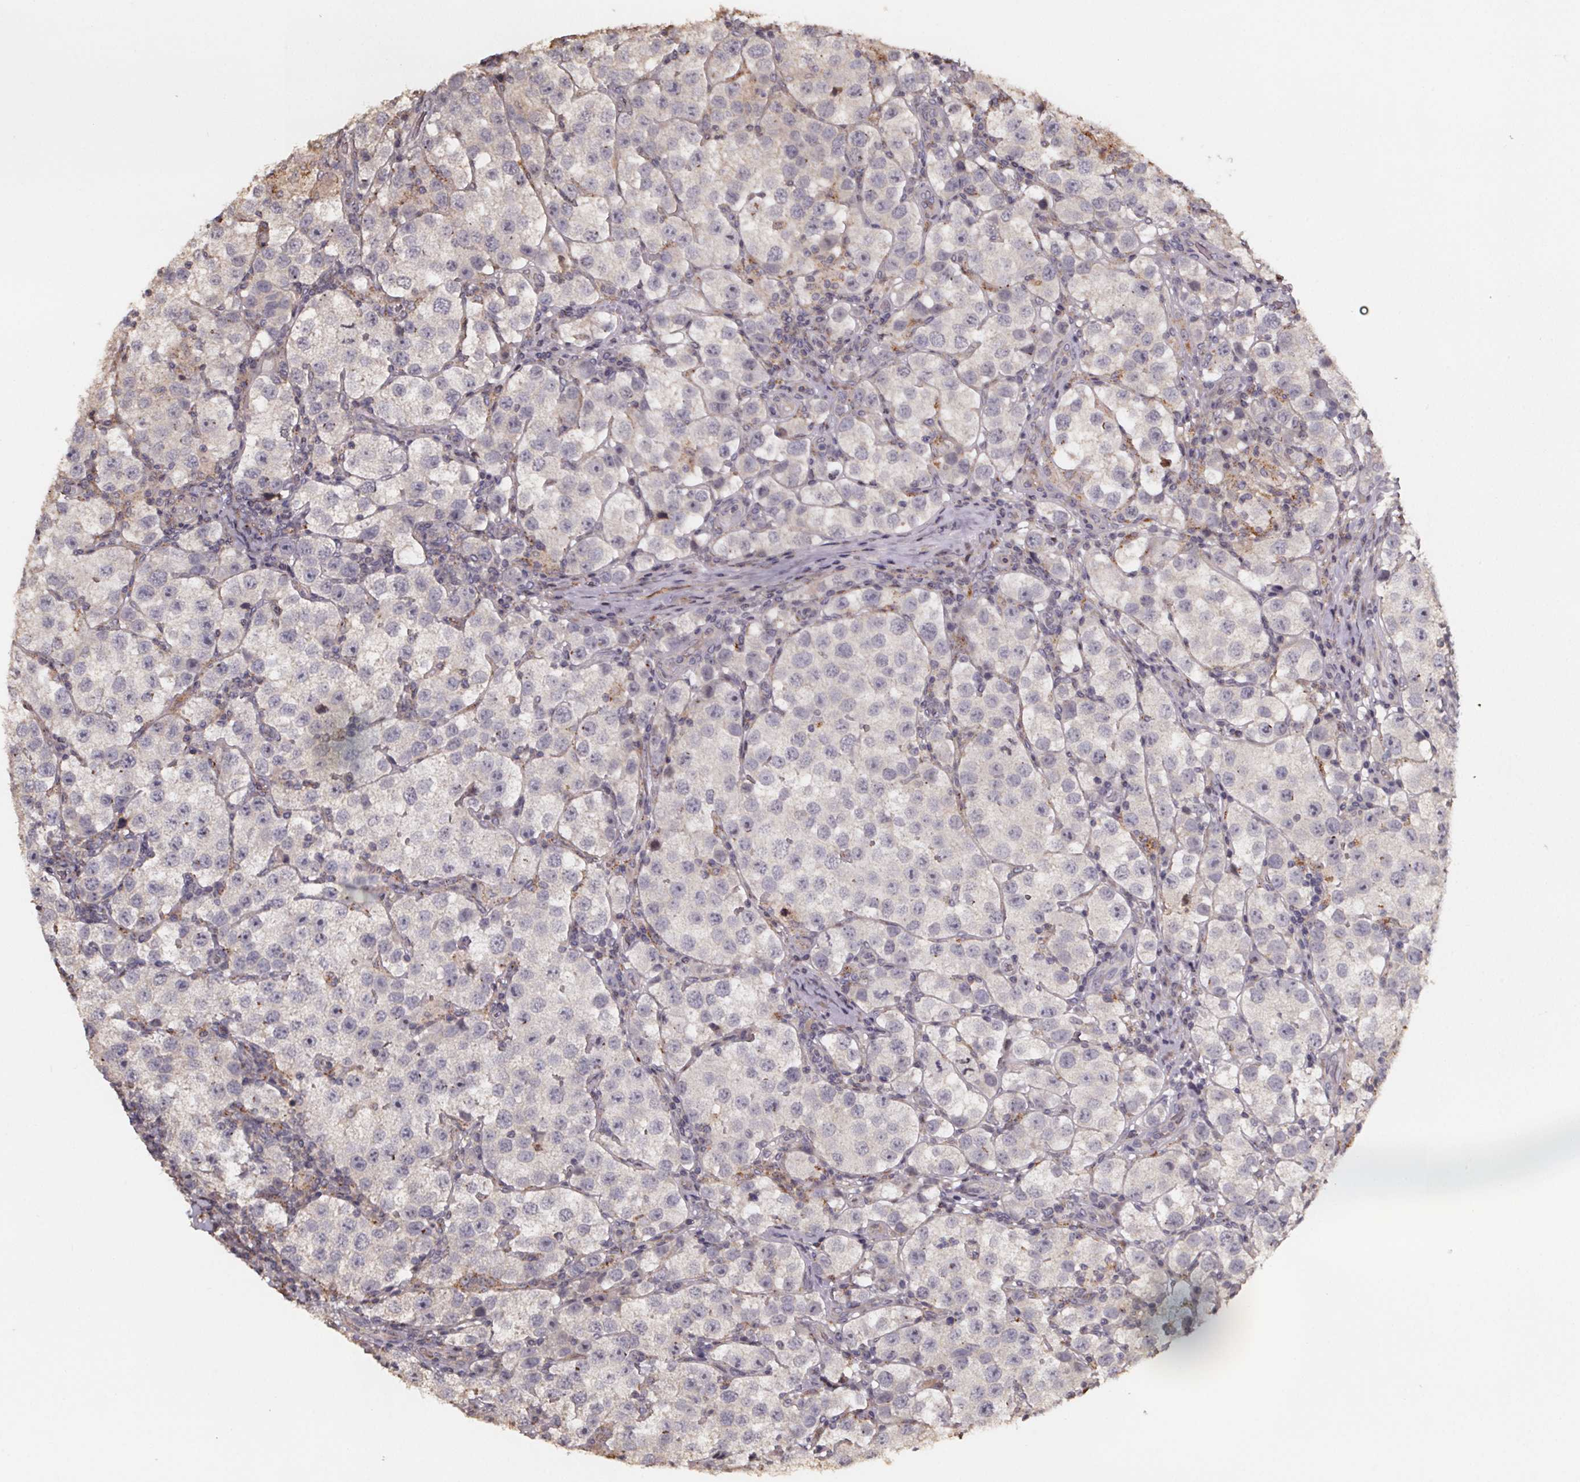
{"staining": {"intensity": "negative", "quantity": "none", "location": "none"}, "tissue": "testis cancer", "cell_type": "Tumor cells", "image_type": "cancer", "snomed": [{"axis": "morphology", "description": "Seminoma, NOS"}, {"axis": "topography", "description": "Testis"}], "caption": "DAB (3,3'-diaminobenzidine) immunohistochemical staining of seminoma (testis) shows no significant expression in tumor cells.", "gene": "ZNF879", "patient": {"sex": "male", "age": 37}}